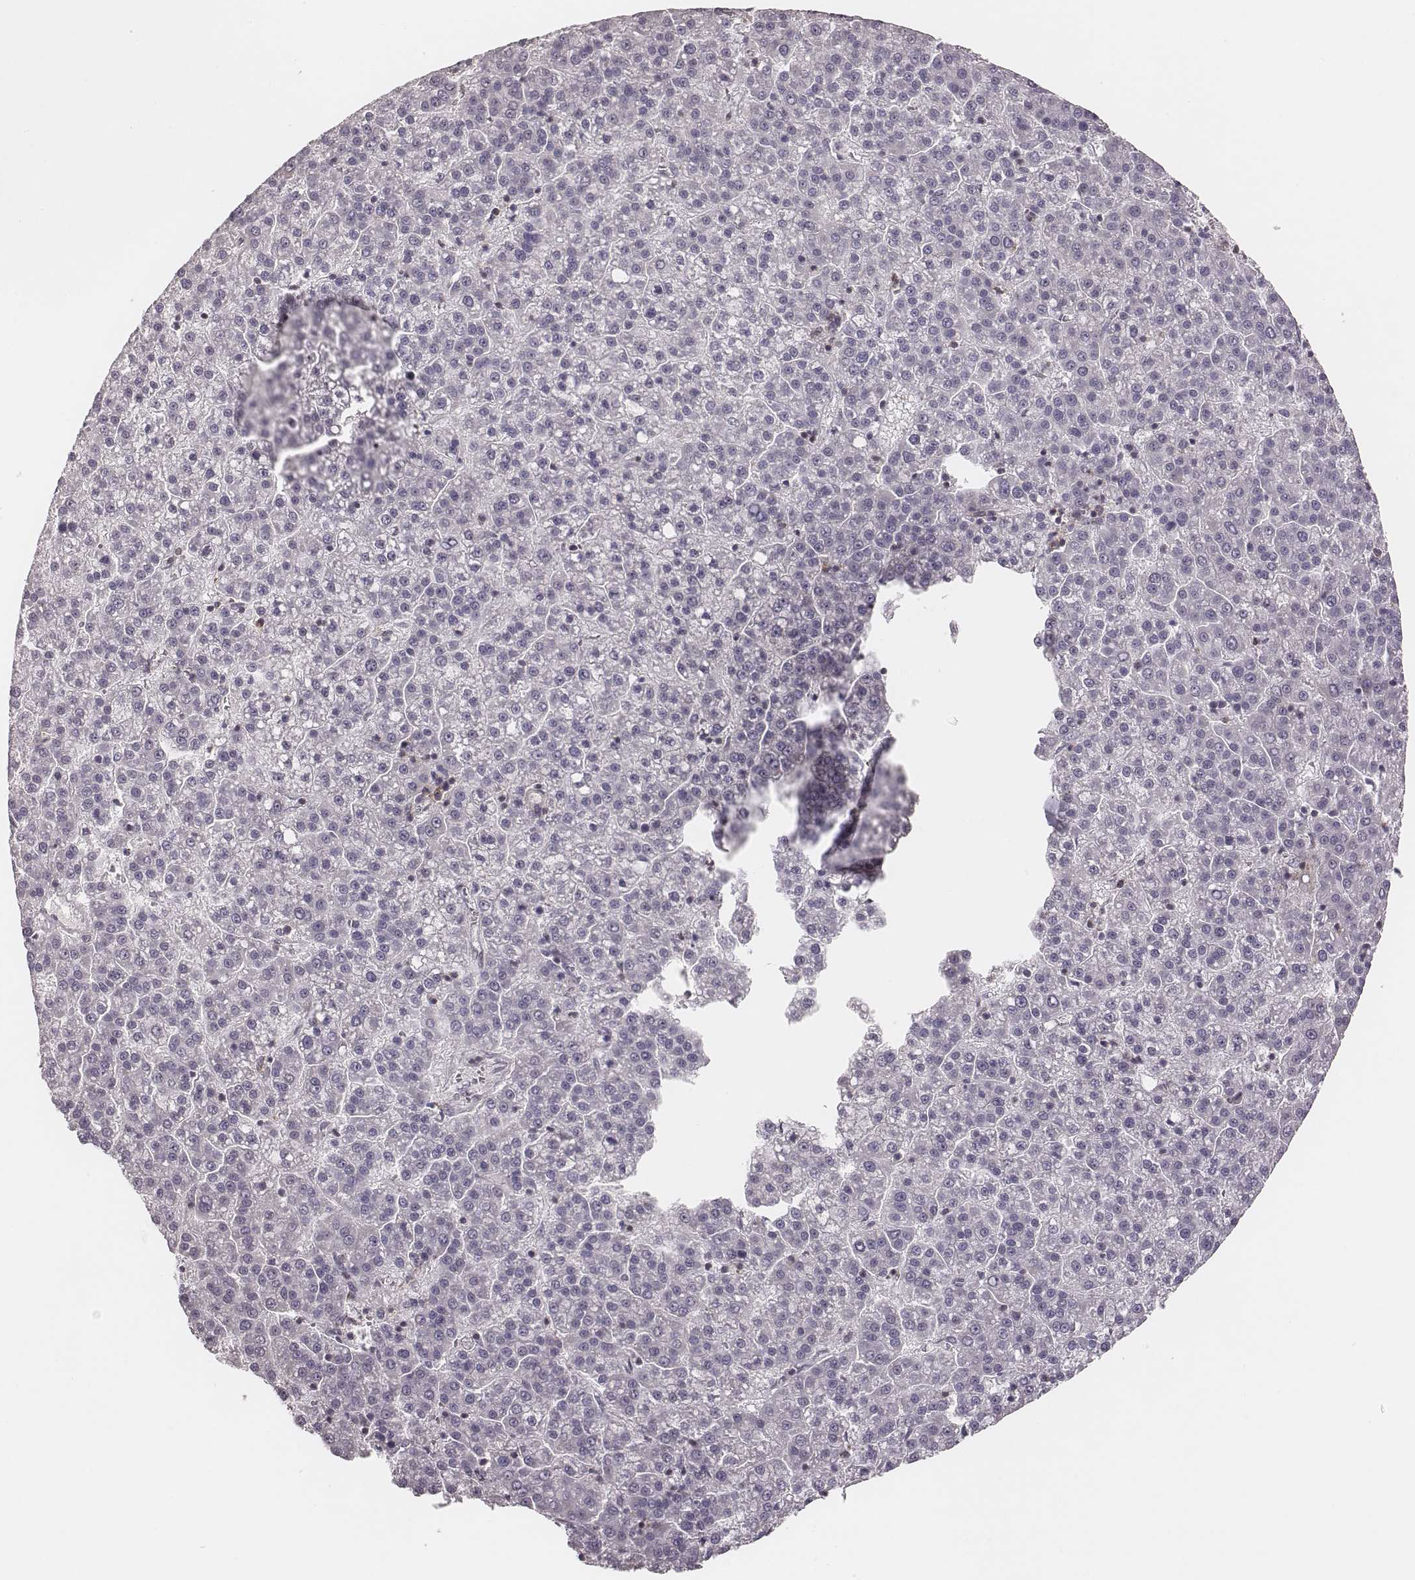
{"staining": {"intensity": "negative", "quantity": "none", "location": "none"}, "tissue": "liver cancer", "cell_type": "Tumor cells", "image_type": "cancer", "snomed": [{"axis": "morphology", "description": "Carcinoma, Hepatocellular, NOS"}, {"axis": "topography", "description": "Liver"}], "caption": "This is a histopathology image of immunohistochemistry staining of liver hepatocellular carcinoma, which shows no staining in tumor cells.", "gene": "MSX1", "patient": {"sex": "female", "age": 58}}